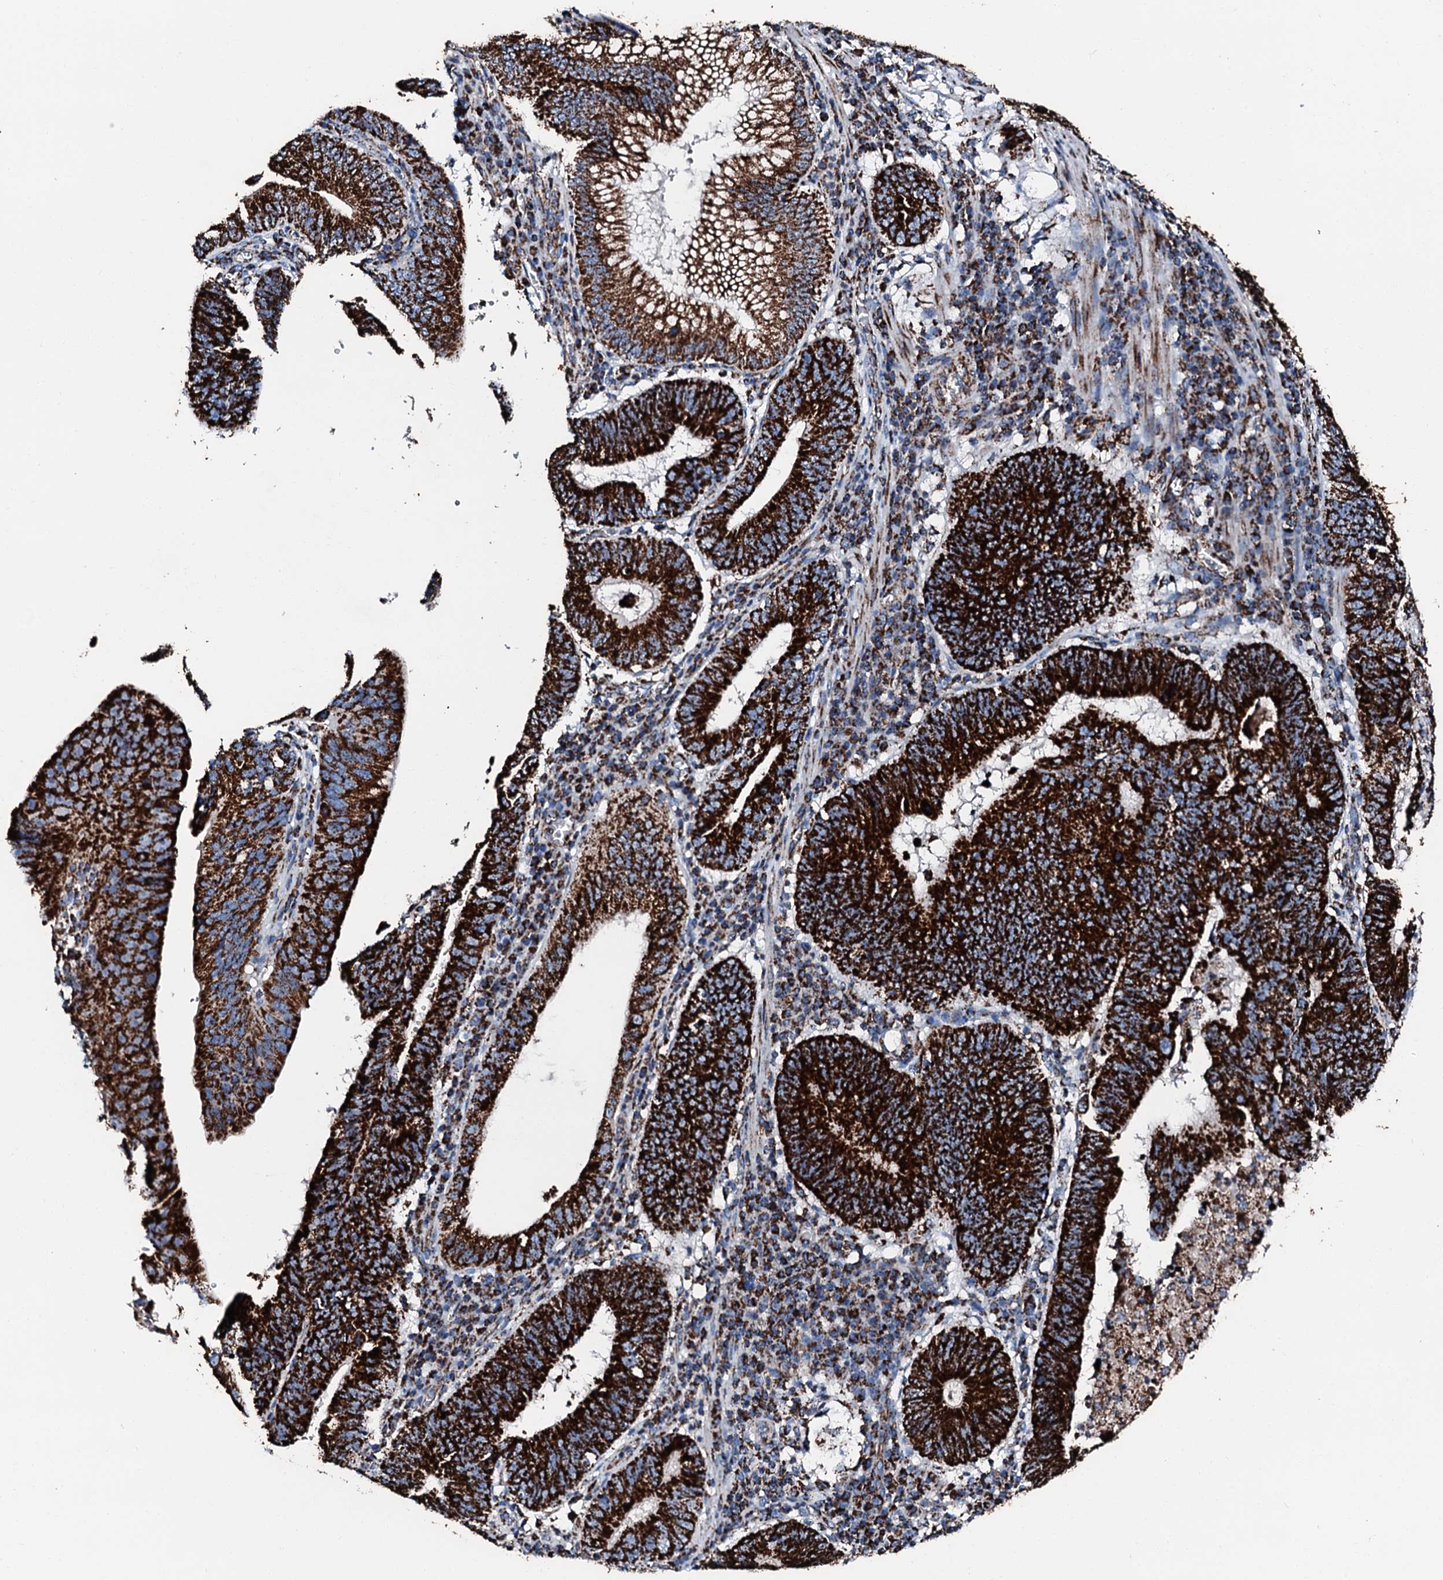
{"staining": {"intensity": "strong", "quantity": ">75%", "location": "cytoplasmic/membranous"}, "tissue": "stomach cancer", "cell_type": "Tumor cells", "image_type": "cancer", "snomed": [{"axis": "morphology", "description": "Adenocarcinoma, NOS"}, {"axis": "topography", "description": "Stomach"}], "caption": "DAB (3,3'-diaminobenzidine) immunohistochemical staining of human adenocarcinoma (stomach) exhibits strong cytoplasmic/membranous protein positivity in approximately >75% of tumor cells.", "gene": "HADH", "patient": {"sex": "male", "age": 59}}